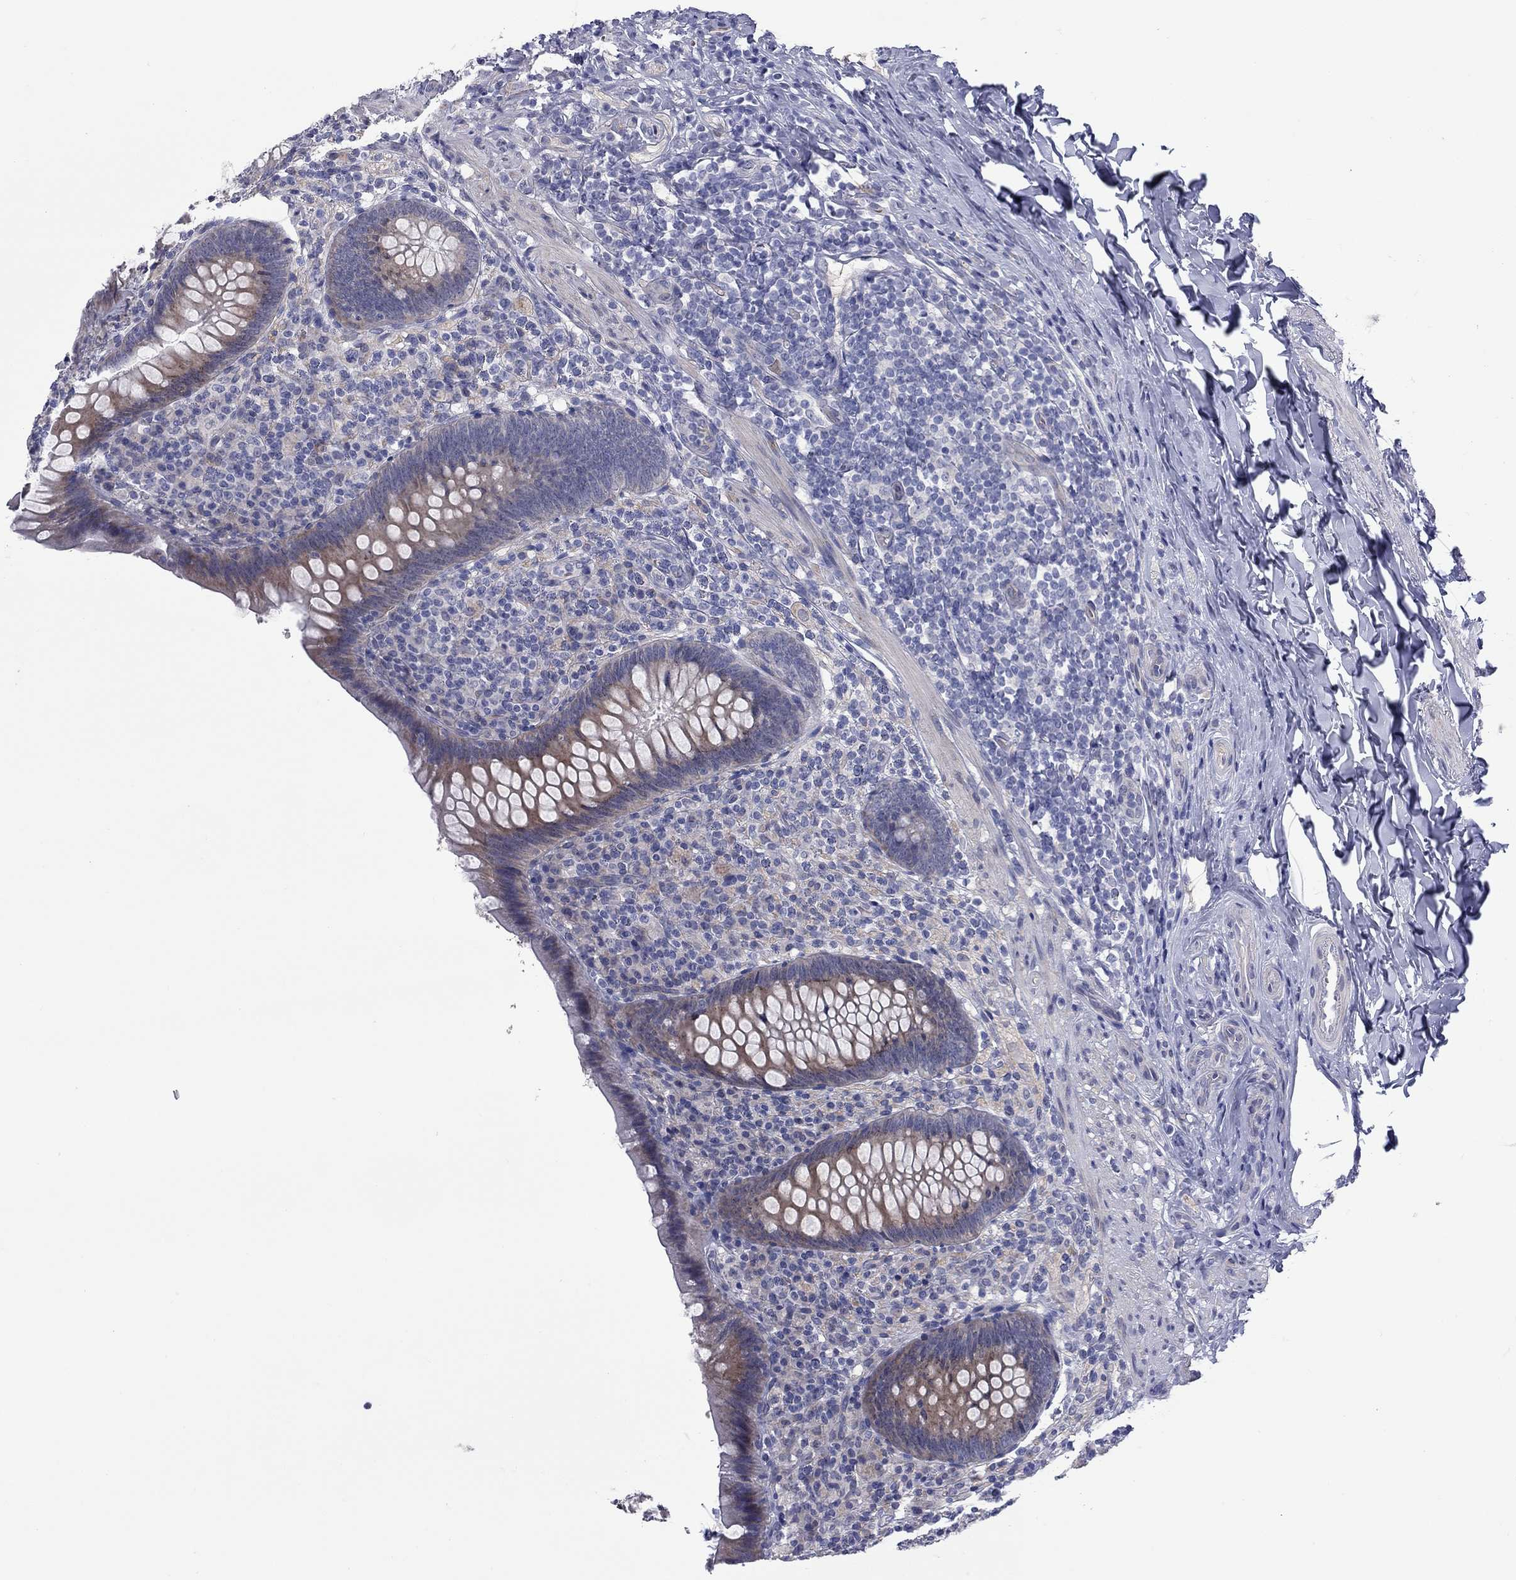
{"staining": {"intensity": "moderate", "quantity": "25%-75%", "location": "cytoplasmic/membranous"}, "tissue": "appendix", "cell_type": "Glandular cells", "image_type": "normal", "snomed": [{"axis": "morphology", "description": "Normal tissue, NOS"}, {"axis": "topography", "description": "Appendix"}], "caption": "IHC histopathology image of benign appendix stained for a protein (brown), which reveals medium levels of moderate cytoplasmic/membranous positivity in approximately 25%-75% of glandular cells.", "gene": "UNC119B", "patient": {"sex": "male", "age": 47}}